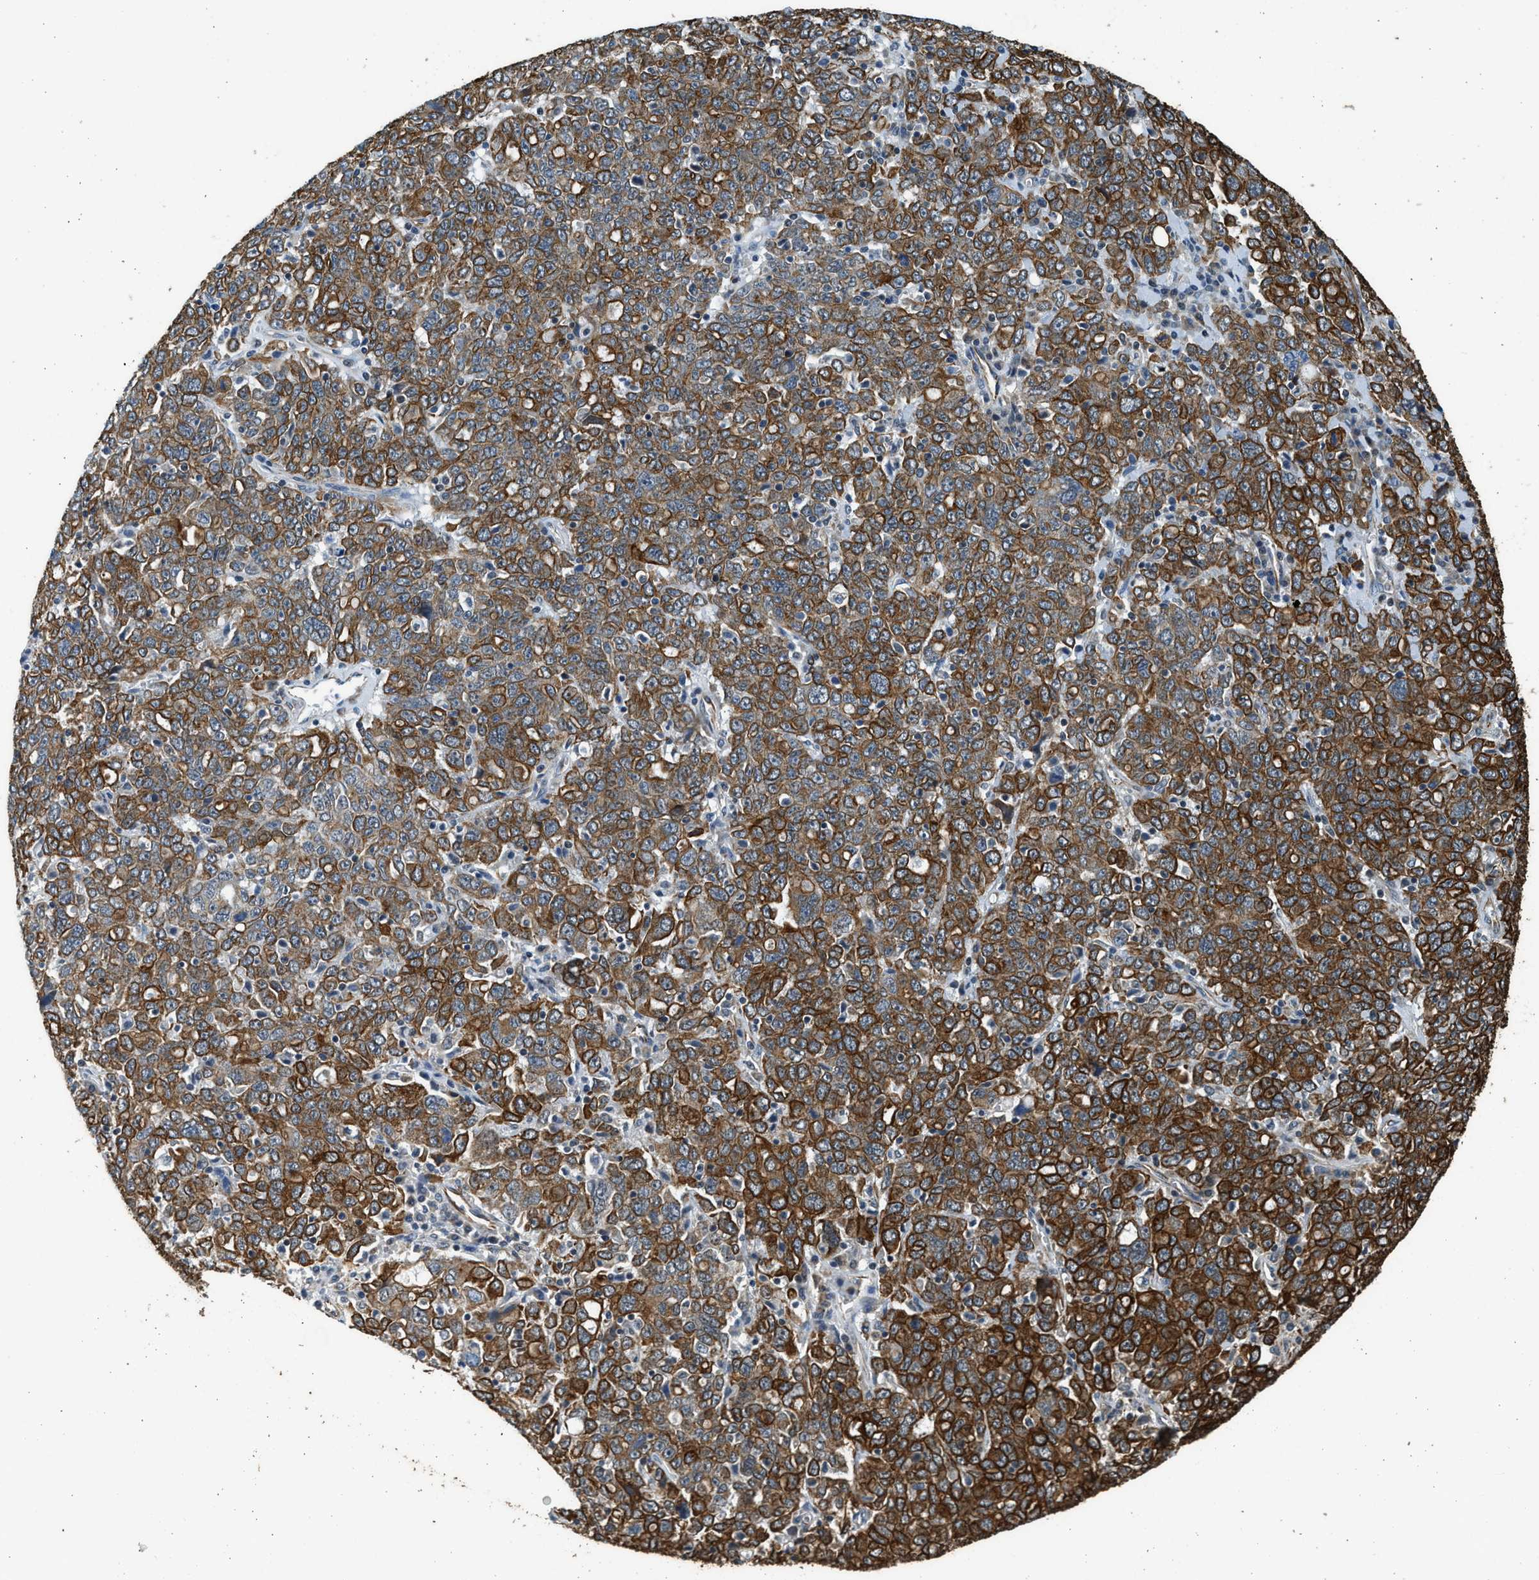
{"staining": {"intensity": "strong", "quantity": ">75%", "location": "cytoplasmic/membranous"}, "tissue": "ovarian cancer", "cell_type": "Tumor cells", "image_type": "cancer", "snomed": [{"axis": "morphology", "description": "Carcinoma, endometroid"}, {"axis": "topography", "description": "Ovary"}], "caption": "Strong cytoplasmic/membranous staining for a protein is appreciated in approximately >75% of tumor cells of ovarian endometroid carcinoma using immunohistochemistry (IHC).", "gene": "PCLO", "patient": {"sex": "female", "age": 62}}